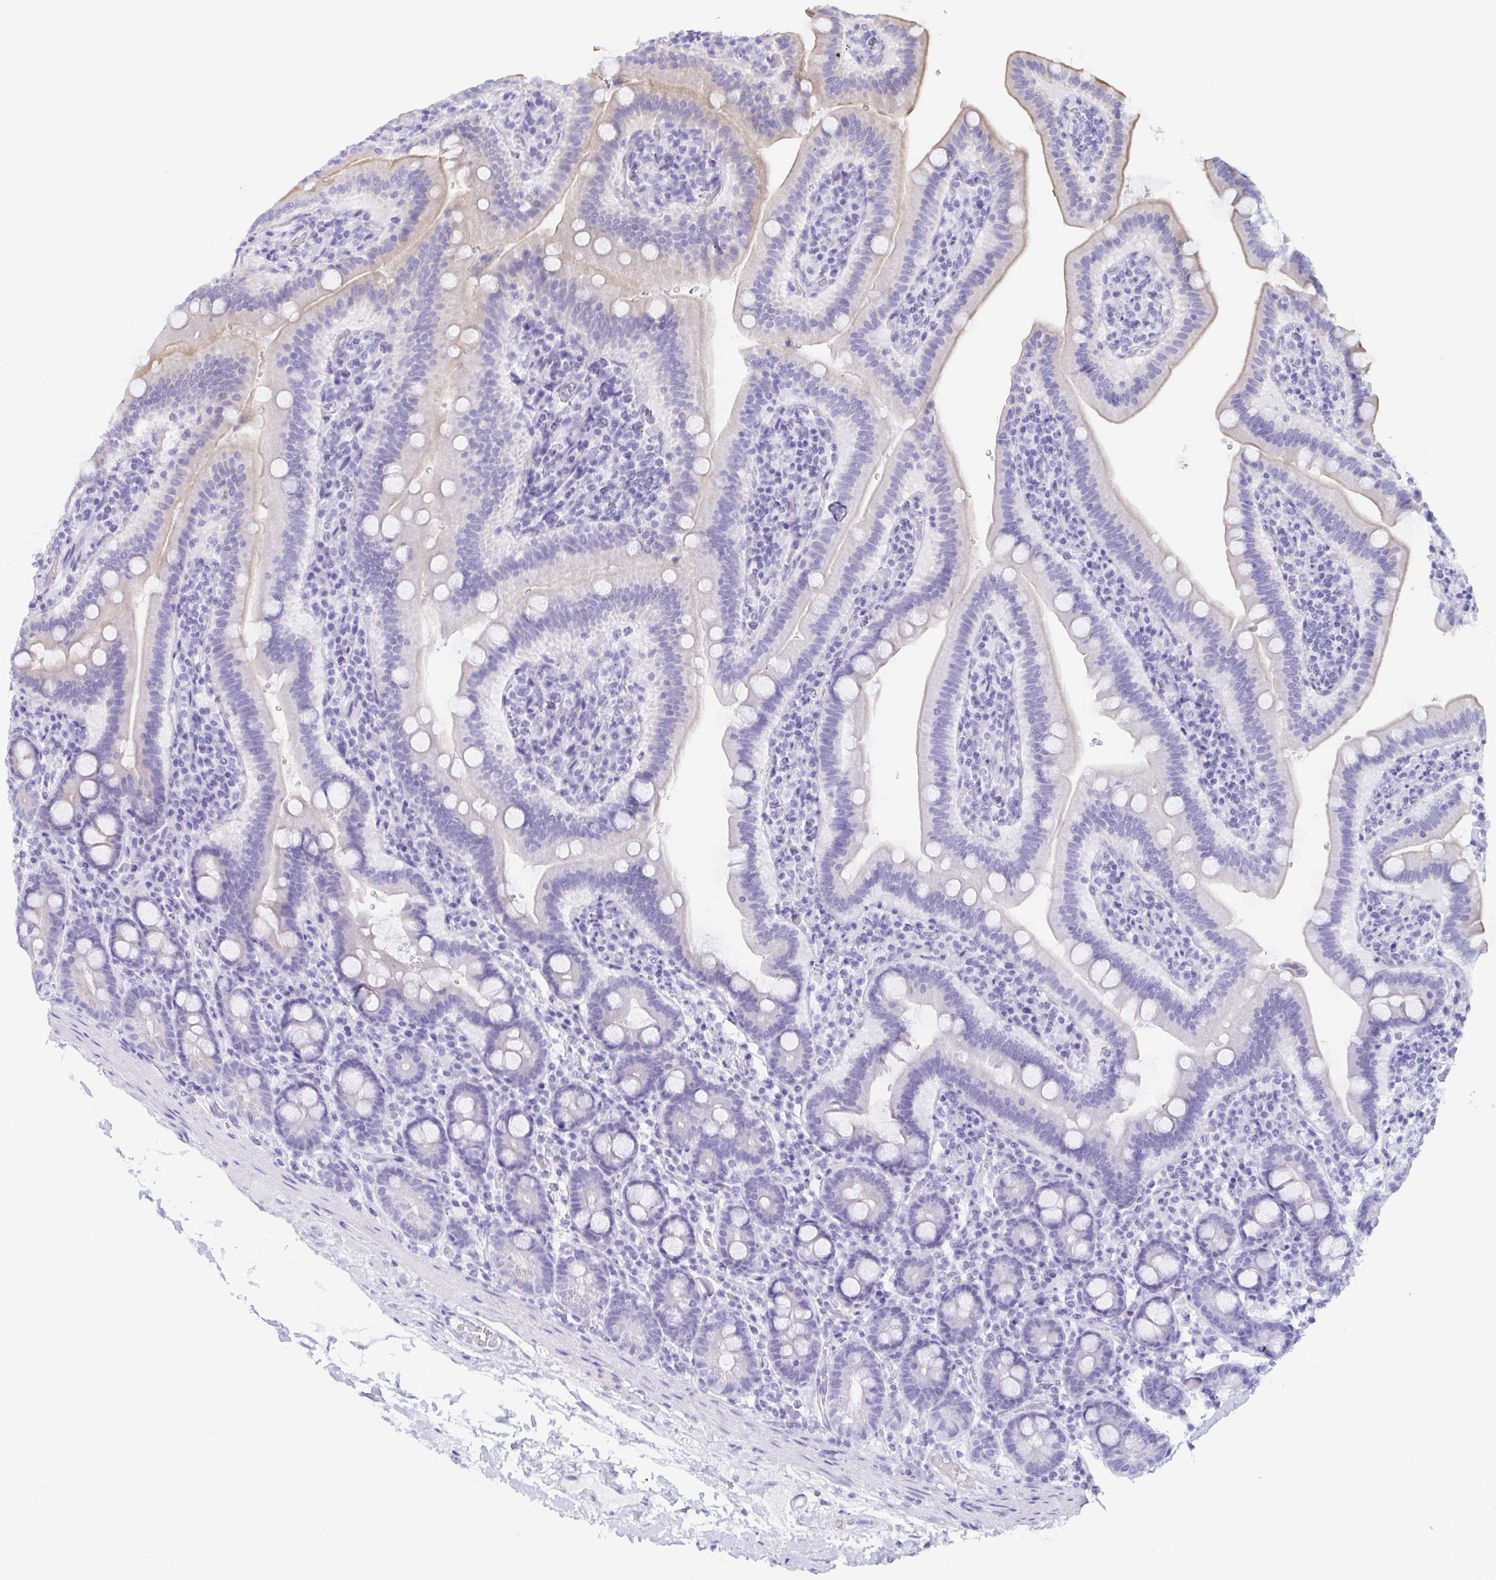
{"staining": {"intensity": "negative", "quantity": "none", "location": "none"}, "tissue": "small intestine", "cell_type": "Glandular cells", "image_type": "normal", "snomed": [{"axis": "morphology", "description": "Normal tissue, NOS"}, {"axis": "topography", "description": "Small intestine"}], "caption": "Immunohistochemistry of benign small intestine exhibits no expression in glandular cells.", "gene": "ENSG00000275778", "patient": {"sex": "male", "age": 26}}